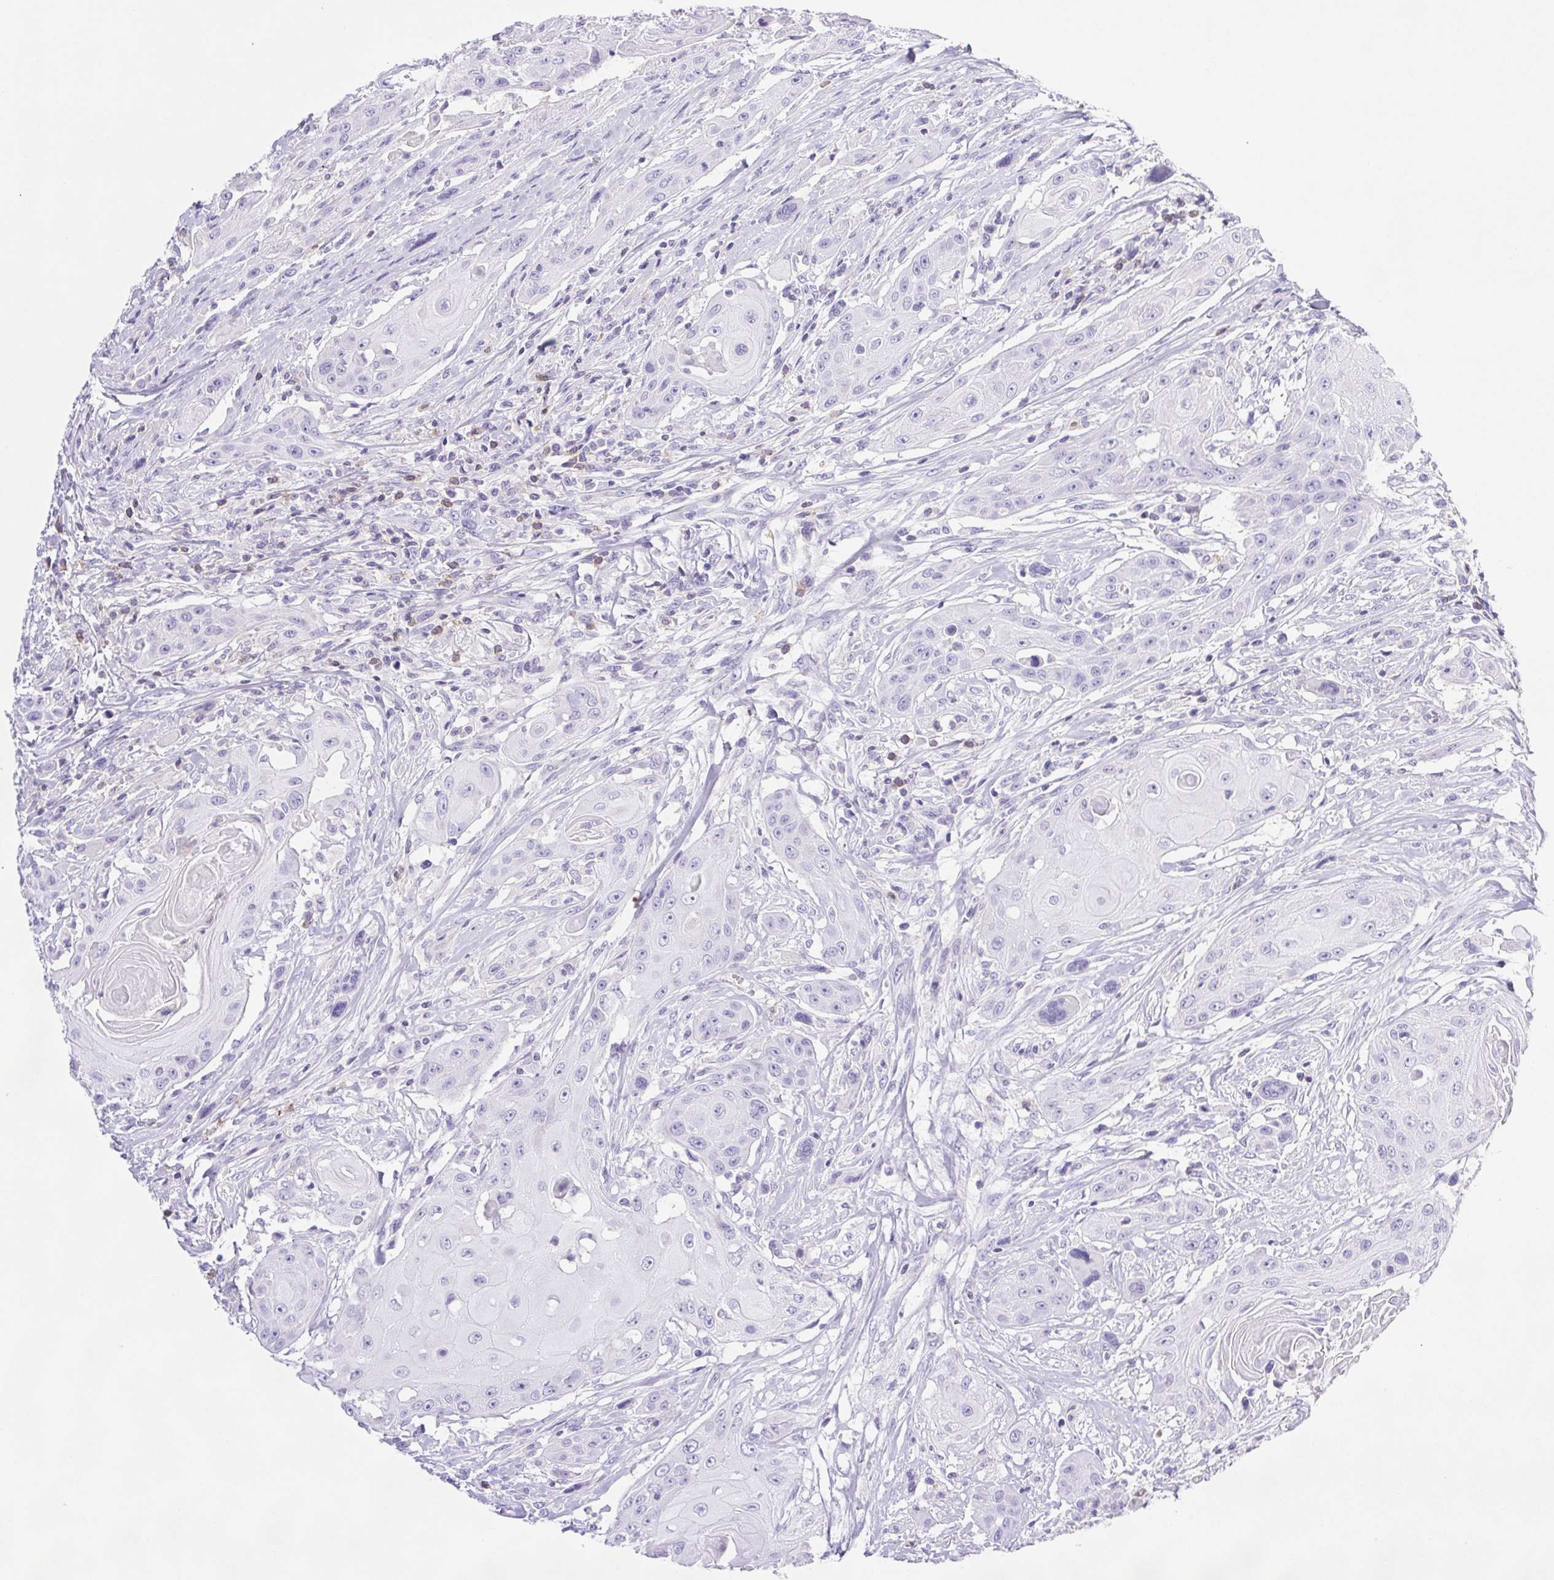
{"staining": {"intensity": "negative", "quantity": "none", "location": "none"}, "tissue": "head and neck cancer", "cell_type": "Tumor cells", "image_type": "cancer", "snomed": [{"axis": "morphology", "description": "Squamous cell carcinoma, NOS"}, {"axis": "topography", "description": "Oral tissue"}, {"axis": "topography", "description": "Head-Neck"}, {"axis": "topography", "description": "Neck, NOS"}], "caption": "Head and neck cancer stained for a protein using IHC shows no positivity tumor cells.", "gene": "SYNPR", "patient": {"sex": "female", "age": 55}}